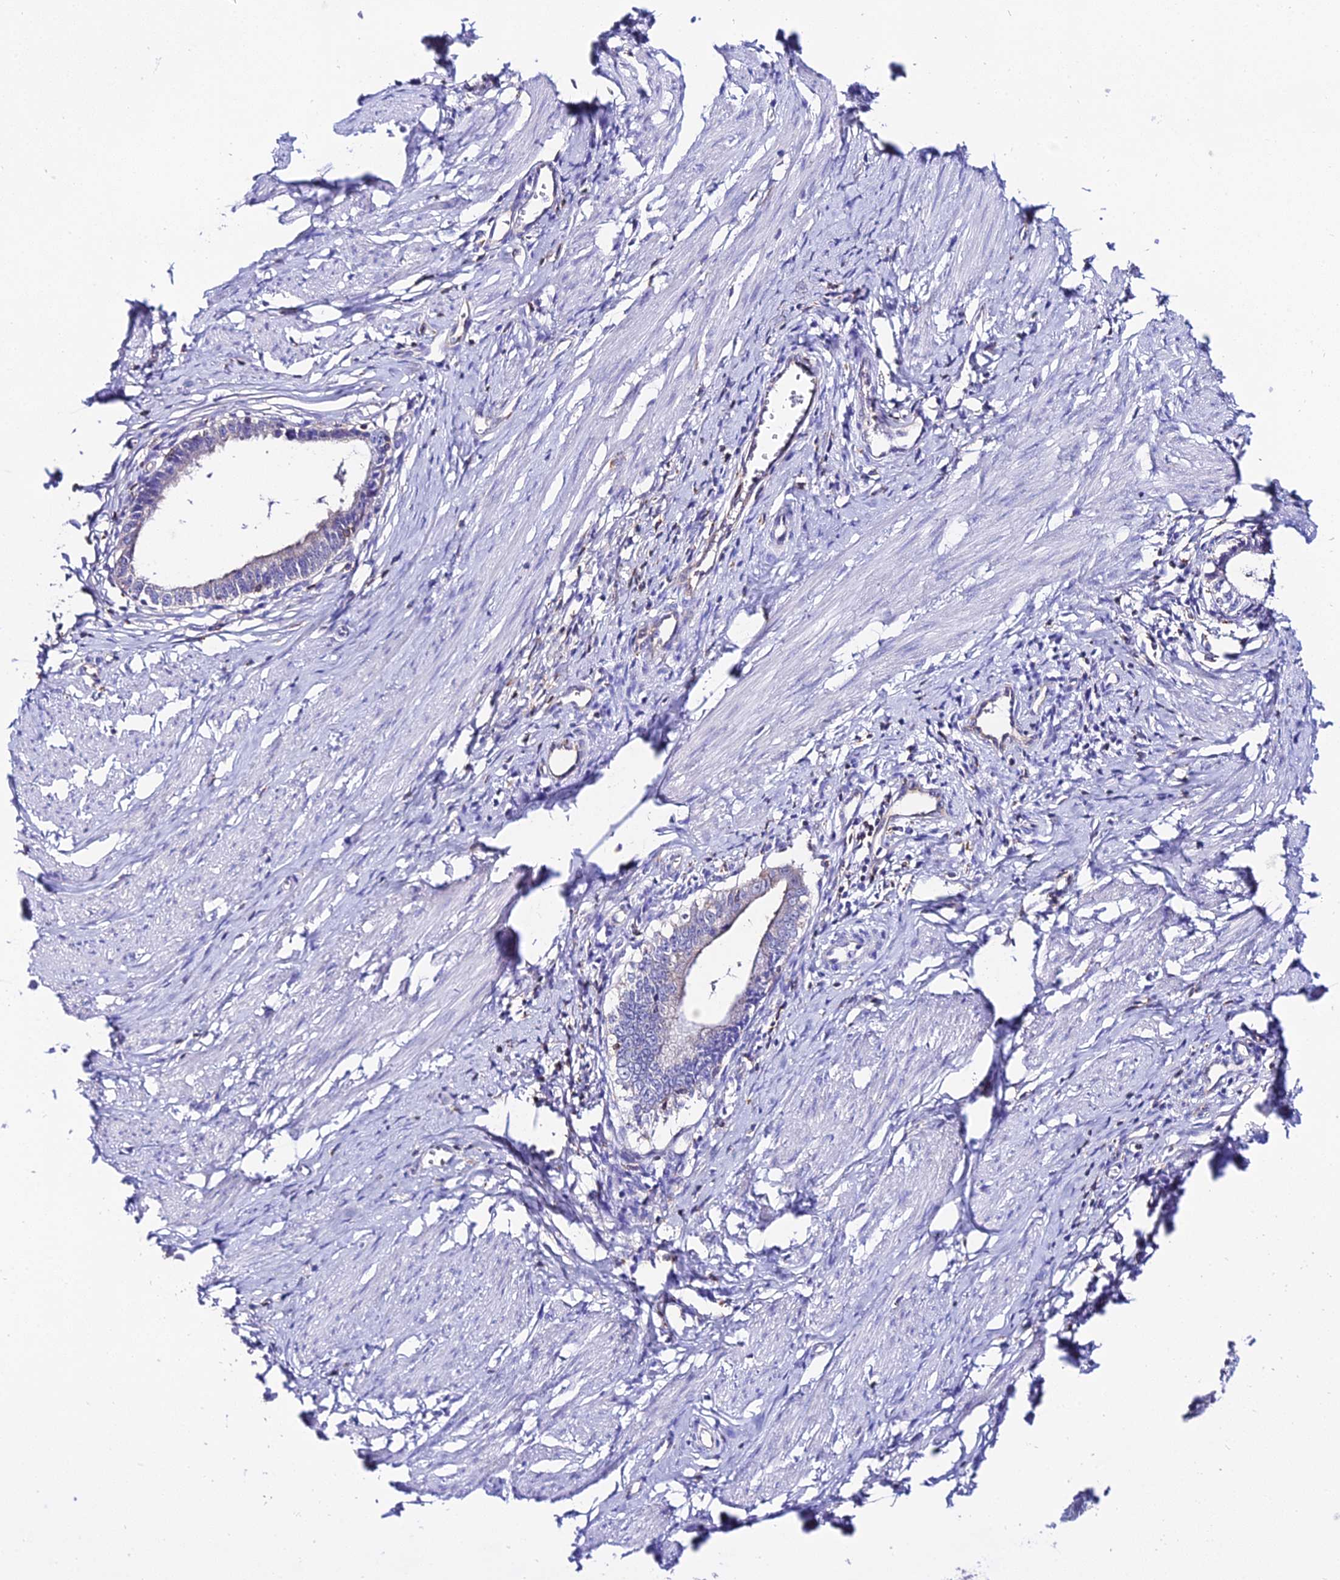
{"staining": {"intensity": "negative", "quantity": "none", "location": "none"}, "tissue": "cervical cancer", "cell_type": "Tumor cells", "image_type": "cancer", "snomed": [{"axis": "morphology", "description": "Adenocarcinoma, NOS"}, {"axis": "topography", "description": "Cervix"}], "caption": "Tumor cells show no significant protein staining in cervical adenocarcinoma.", "gene": "S100A16", "patient": {"sex": "female", "age": 36}}